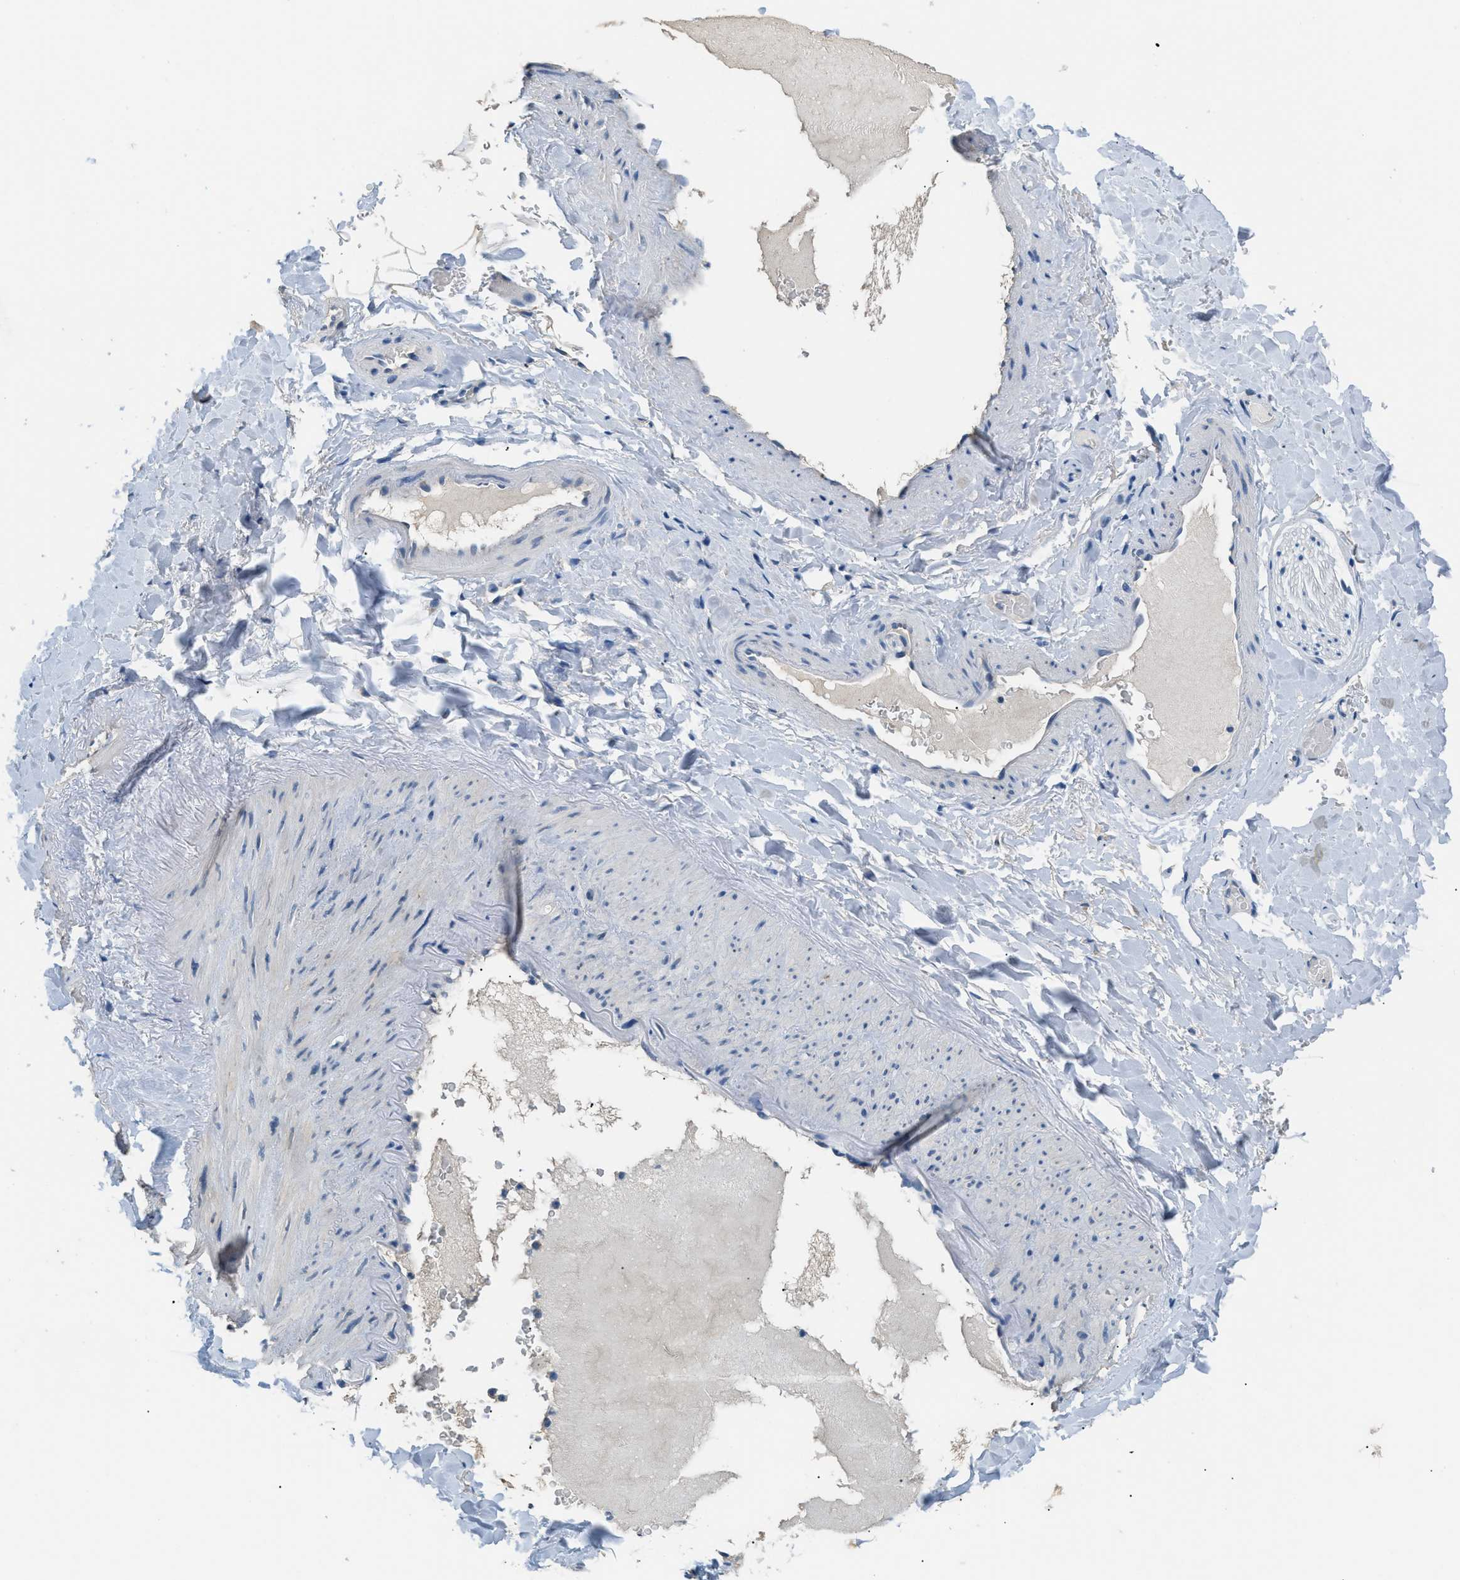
{"staining": {"intensity": "negative", "quantity": "none", "location": "none"}, "tissue": "adipose tissue", "cell_type": "Adipocytes", "image_type": "normal", "snomed": [{"axis": "morphology", "description": "Normal tissue, NOS"}, {"axis": "topography", "description": "Peripheral nerve tissue"}], "caption": "Protein analysis of benign adipose tissue displays no significant positivity in adipocytes.", "gene": "GOLM1", "patient": {"sex": "male", "age": 70}}